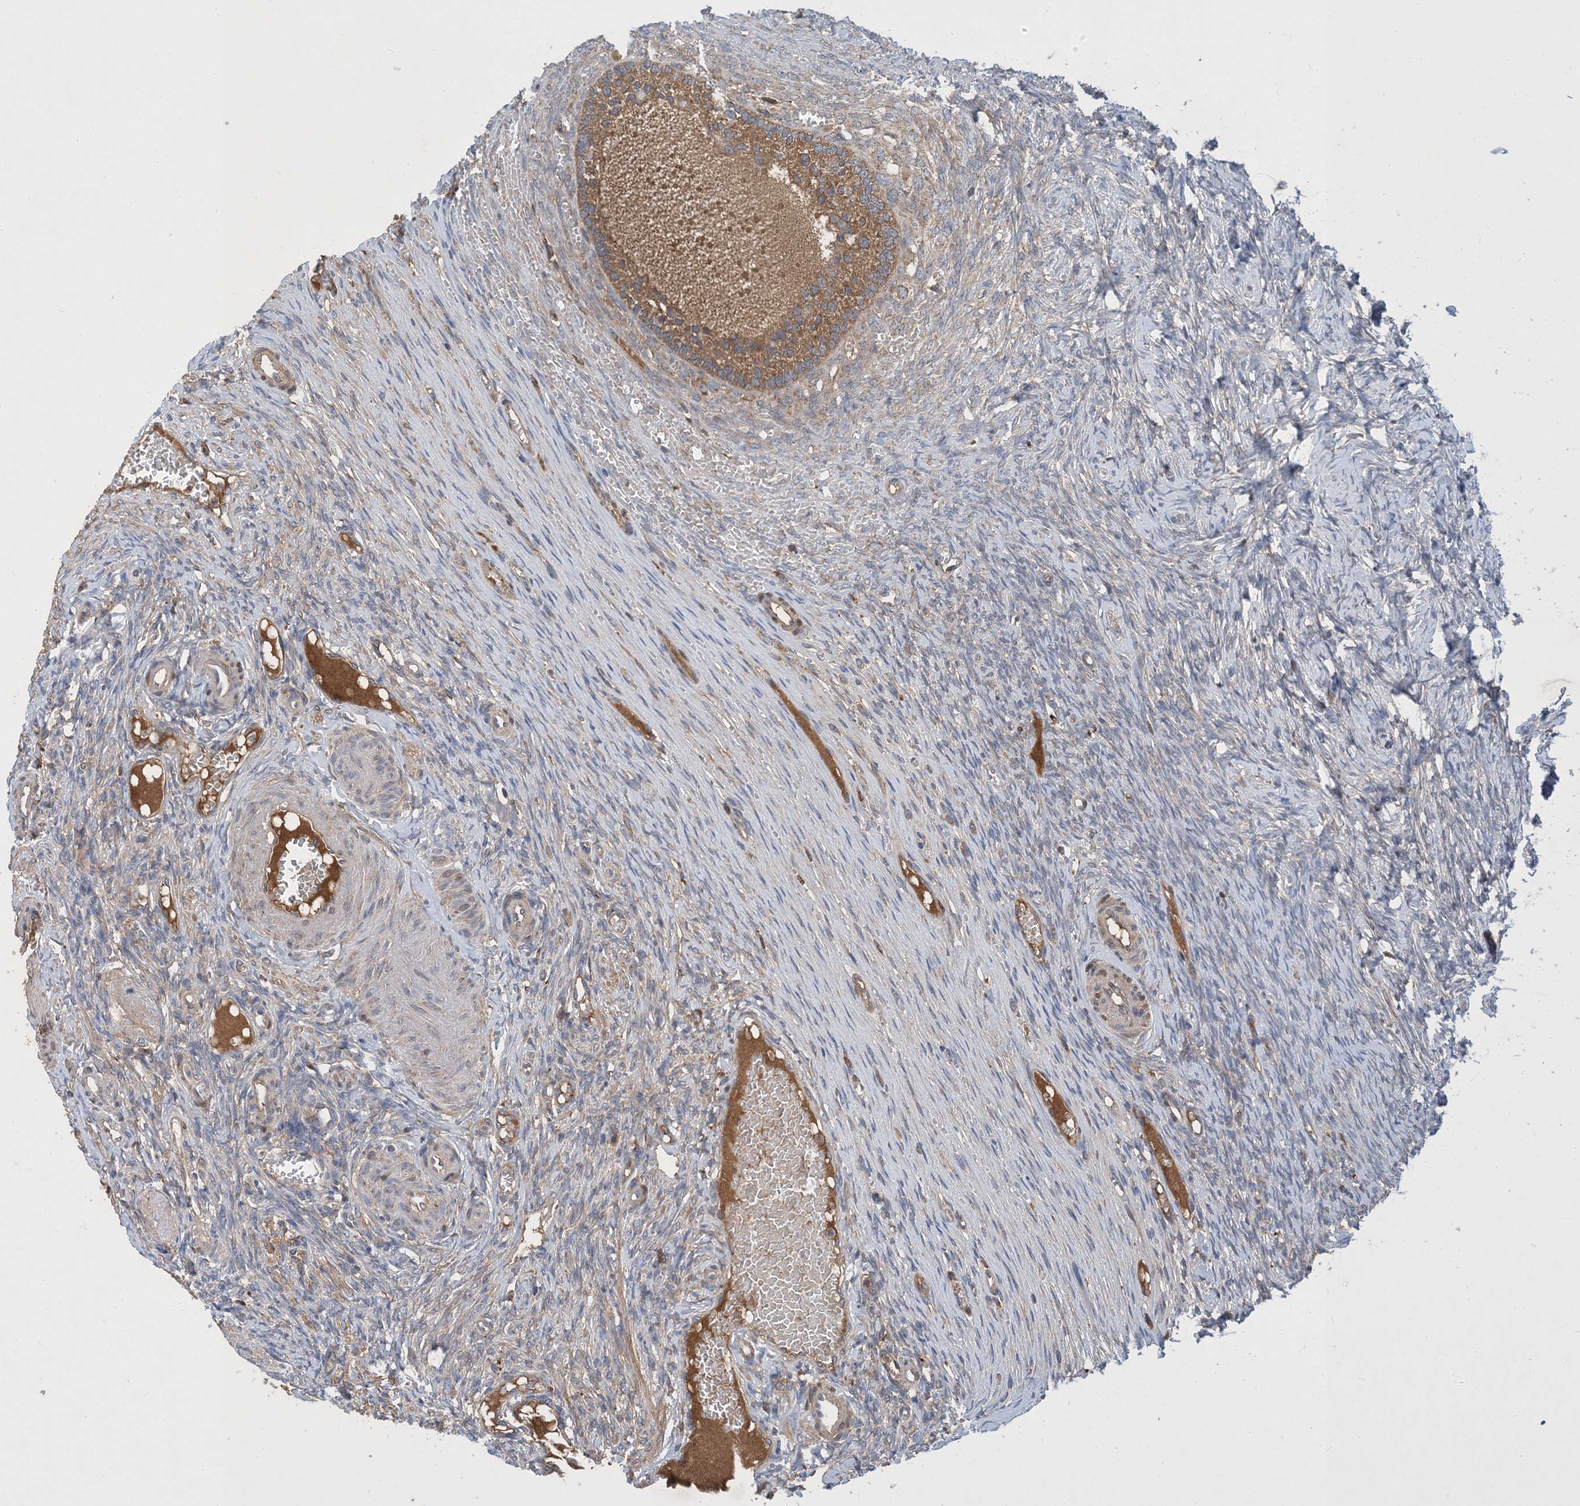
{"staining": {"intensity": "moderate", "quantity": ">75%", "location": "cytoplasmic/membranous"}, "tissue": "ovary", "cell_type": "Follicle cells", "image_type": "normal", "snomed": [{"axis": "morphology", "description": "Adenocarcinoma, NOS"}, {"axis": "topography", "description": "Endometrium"}], "caption": "Immunohistochemistry (IHC) staining of unremarkable ovary, which shows medium levels of moderate cytoplasmic/membranous staining in about >75% of follicle cells indicating moderate cytoplasmic/membranous protein staining. The staining was performed using DAB (brown) for protein detection and nuclei were counterstained in hematoxylin (blue).", "gene": "STK19", "patient": {"sex": "female", "age": 32}}